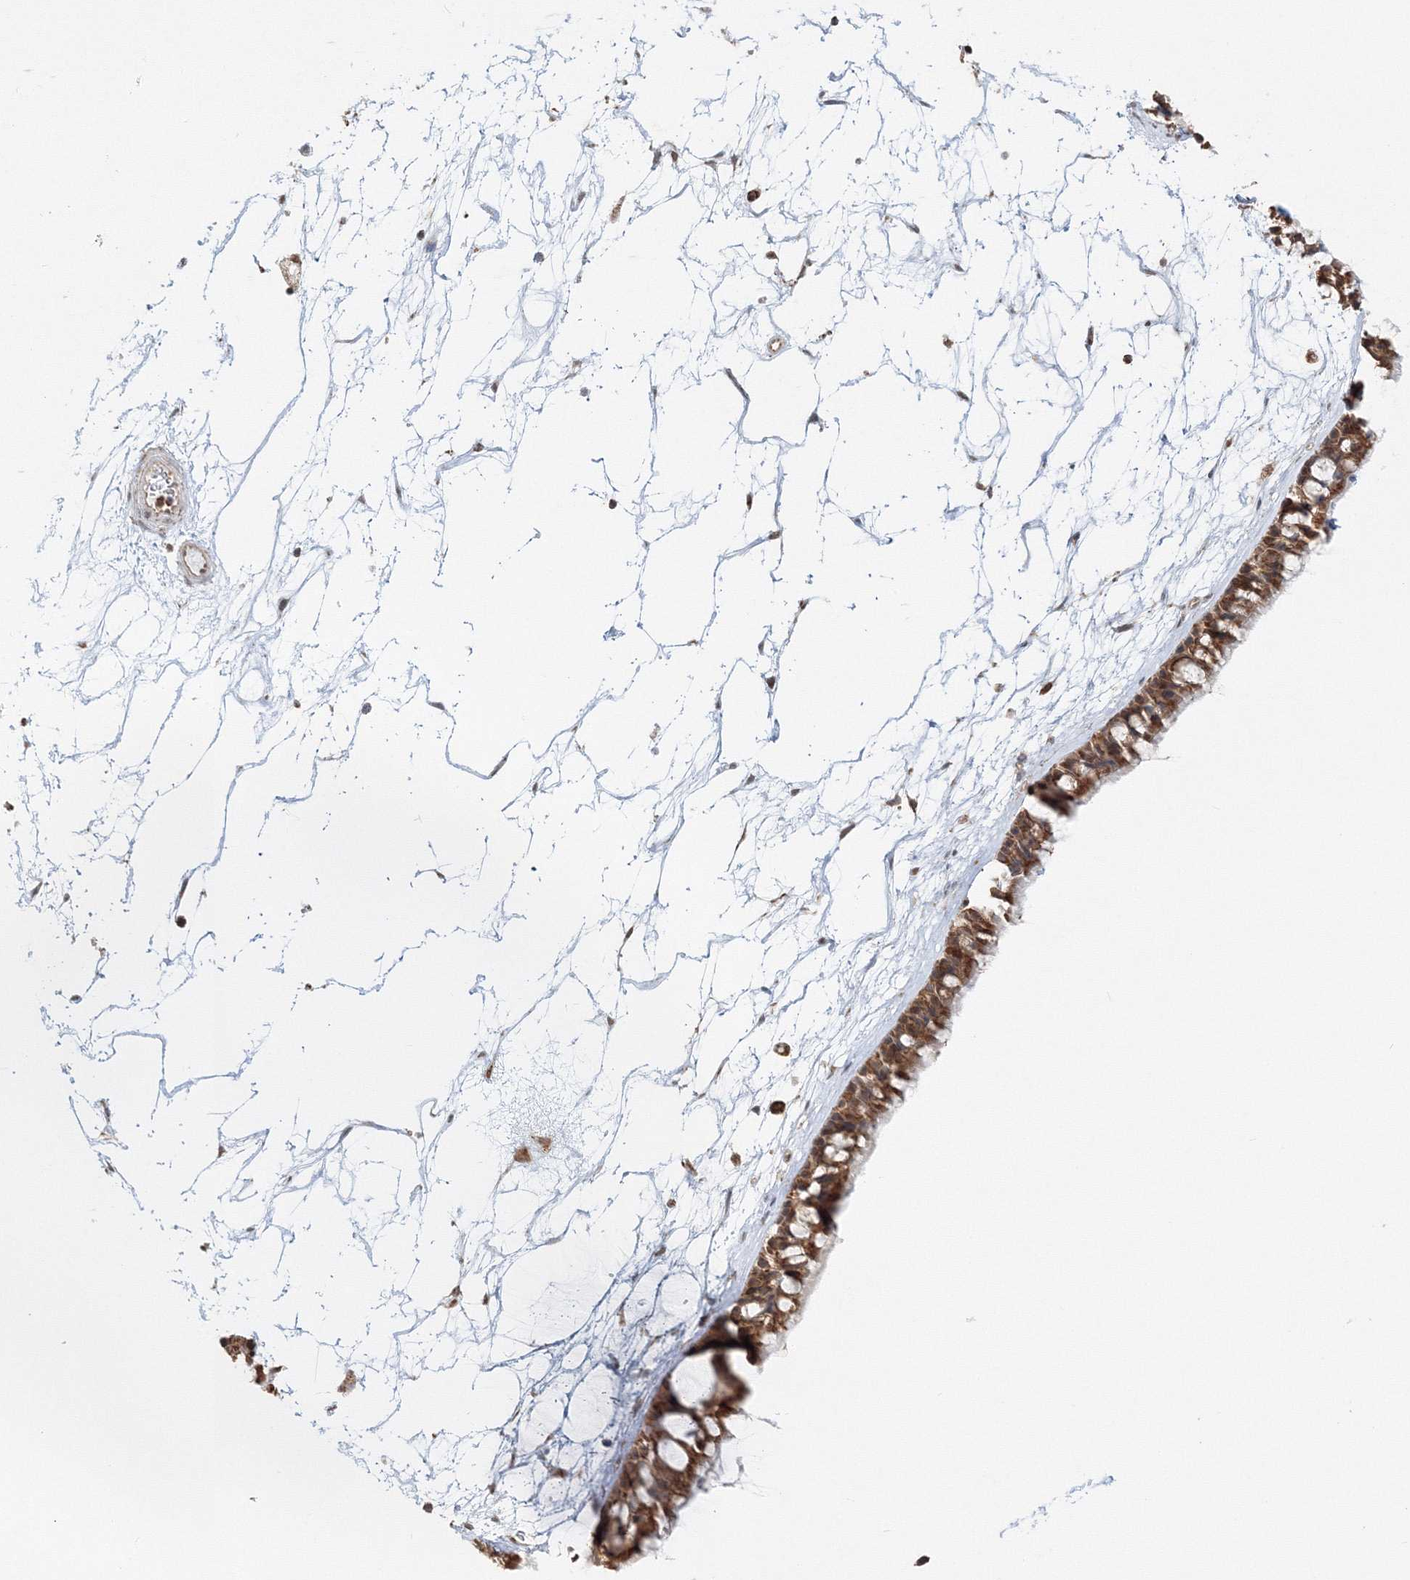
{"staining": {"intensity": "moderate", "quantity": ">75%", "location": "cytoplasmic/membranous,nuclear"}, "tissue": "nasopharynx", "cell_type": "Respiratory epithelial cells", "image_type": "normal", "snomed": [{"axis": "morphology", "description": "Normal tissue, NOS"}, {"axis": "topography", "description": "Nasopharynx"}], "caption": "IHC micrograph of unremarkable human nasopharynx stained for a protein (brown), which reveals medium levels of moderate cytoplasmic/membranous,nuclear positivity in about >75% of respiratory epithelial cells.", "gene": "PSMD6", "patient": {"sex": "male", "age": 64}}